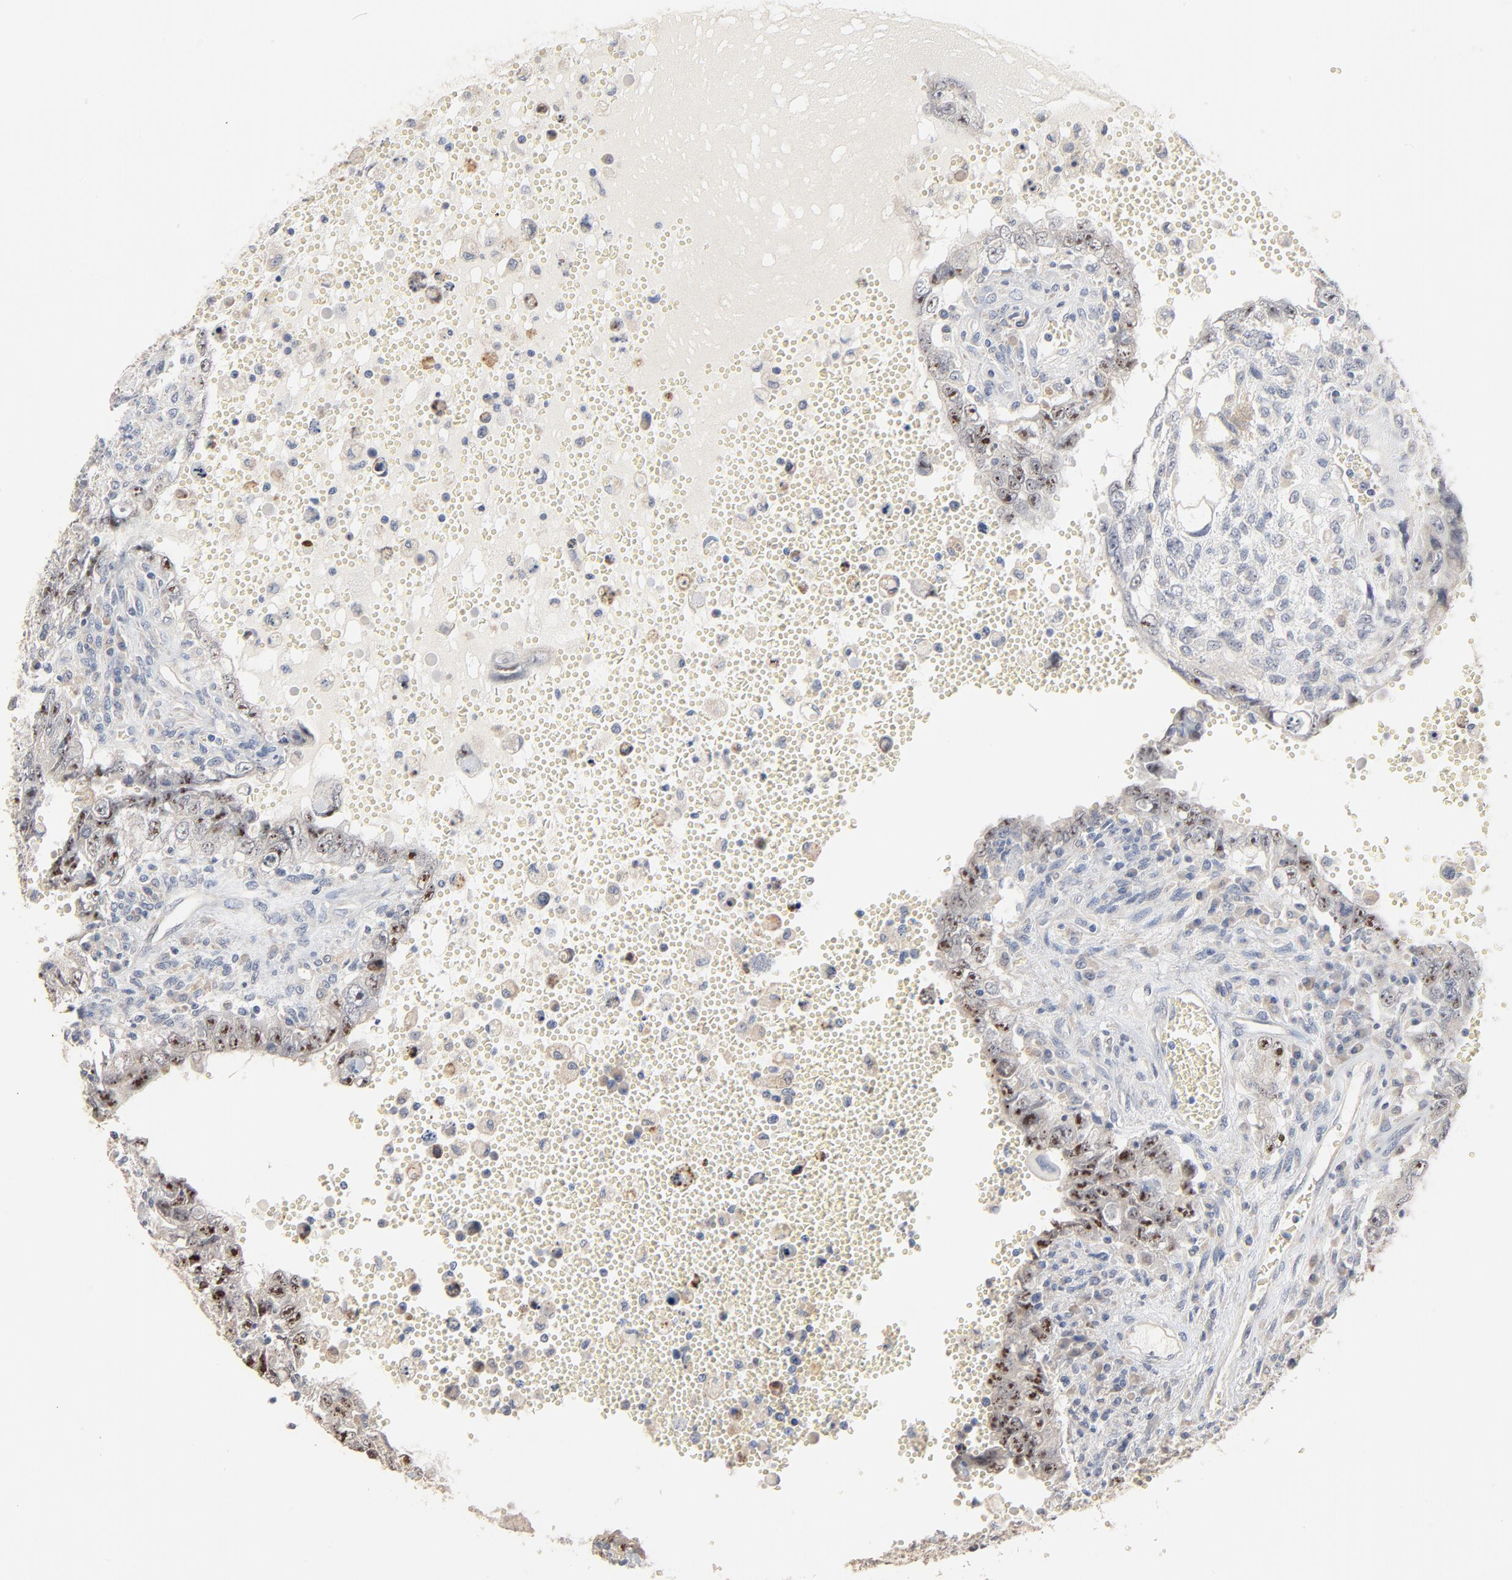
{"staining": {"intensity": "weak", "quantity": "<25%", "location": "nuclear"}, "tissue": "testis cancer", "cell_type": "Tumor cells", "image_type": "cancer", "snomed": [{"axis": "morphology", "description": "Carcinoma, Embryonal, NOS"}, {"axis": "topography", "description": "Testis"}], "caption": "This is an IHC image of human embryonal carcinoma (testis). There is no staining in tumor cells.", "gene": "ZDHHC8", "patient": {"sex": "male", "age": 26}}